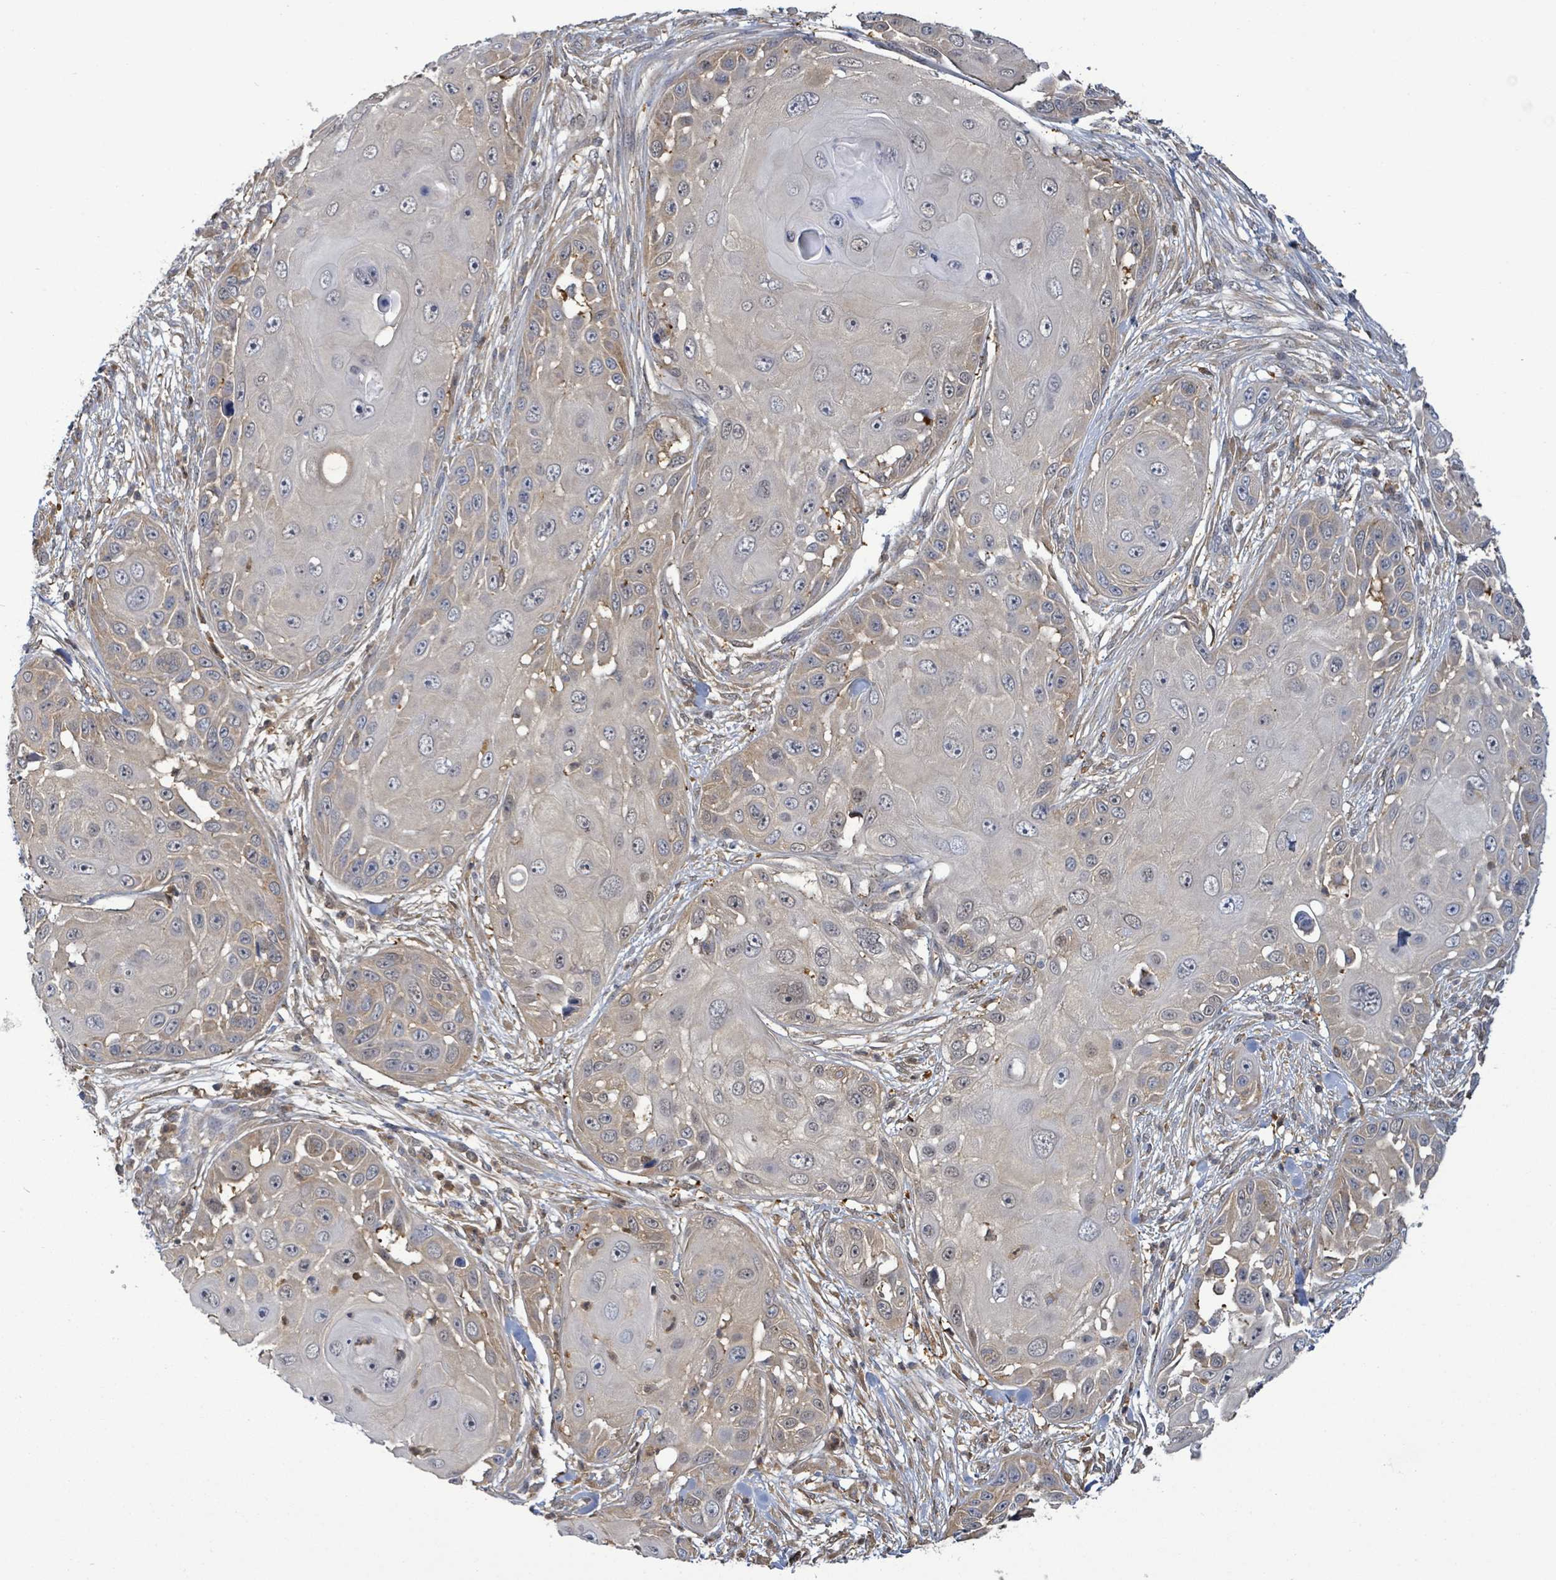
{"staining": {"intensity": "weak", "quantity": "<25%", "location": "cytoplasmic/membranous"}, "tissue": "skin cancer", "cell_type": "Tumor cells", "image_type": "cancer", "snomed": [{"axis": "morphology", "description": "Squamous cell carcinoma, NOS"}, {"axis": "topography", "description": "Skin"}], "caption": "Human skin squamous cell carcinoma stained for a protein using IHC reveals no positivity in tumor cells.", "gene": "PGAM1", "patient": {"sex": "female", "age": 44}}